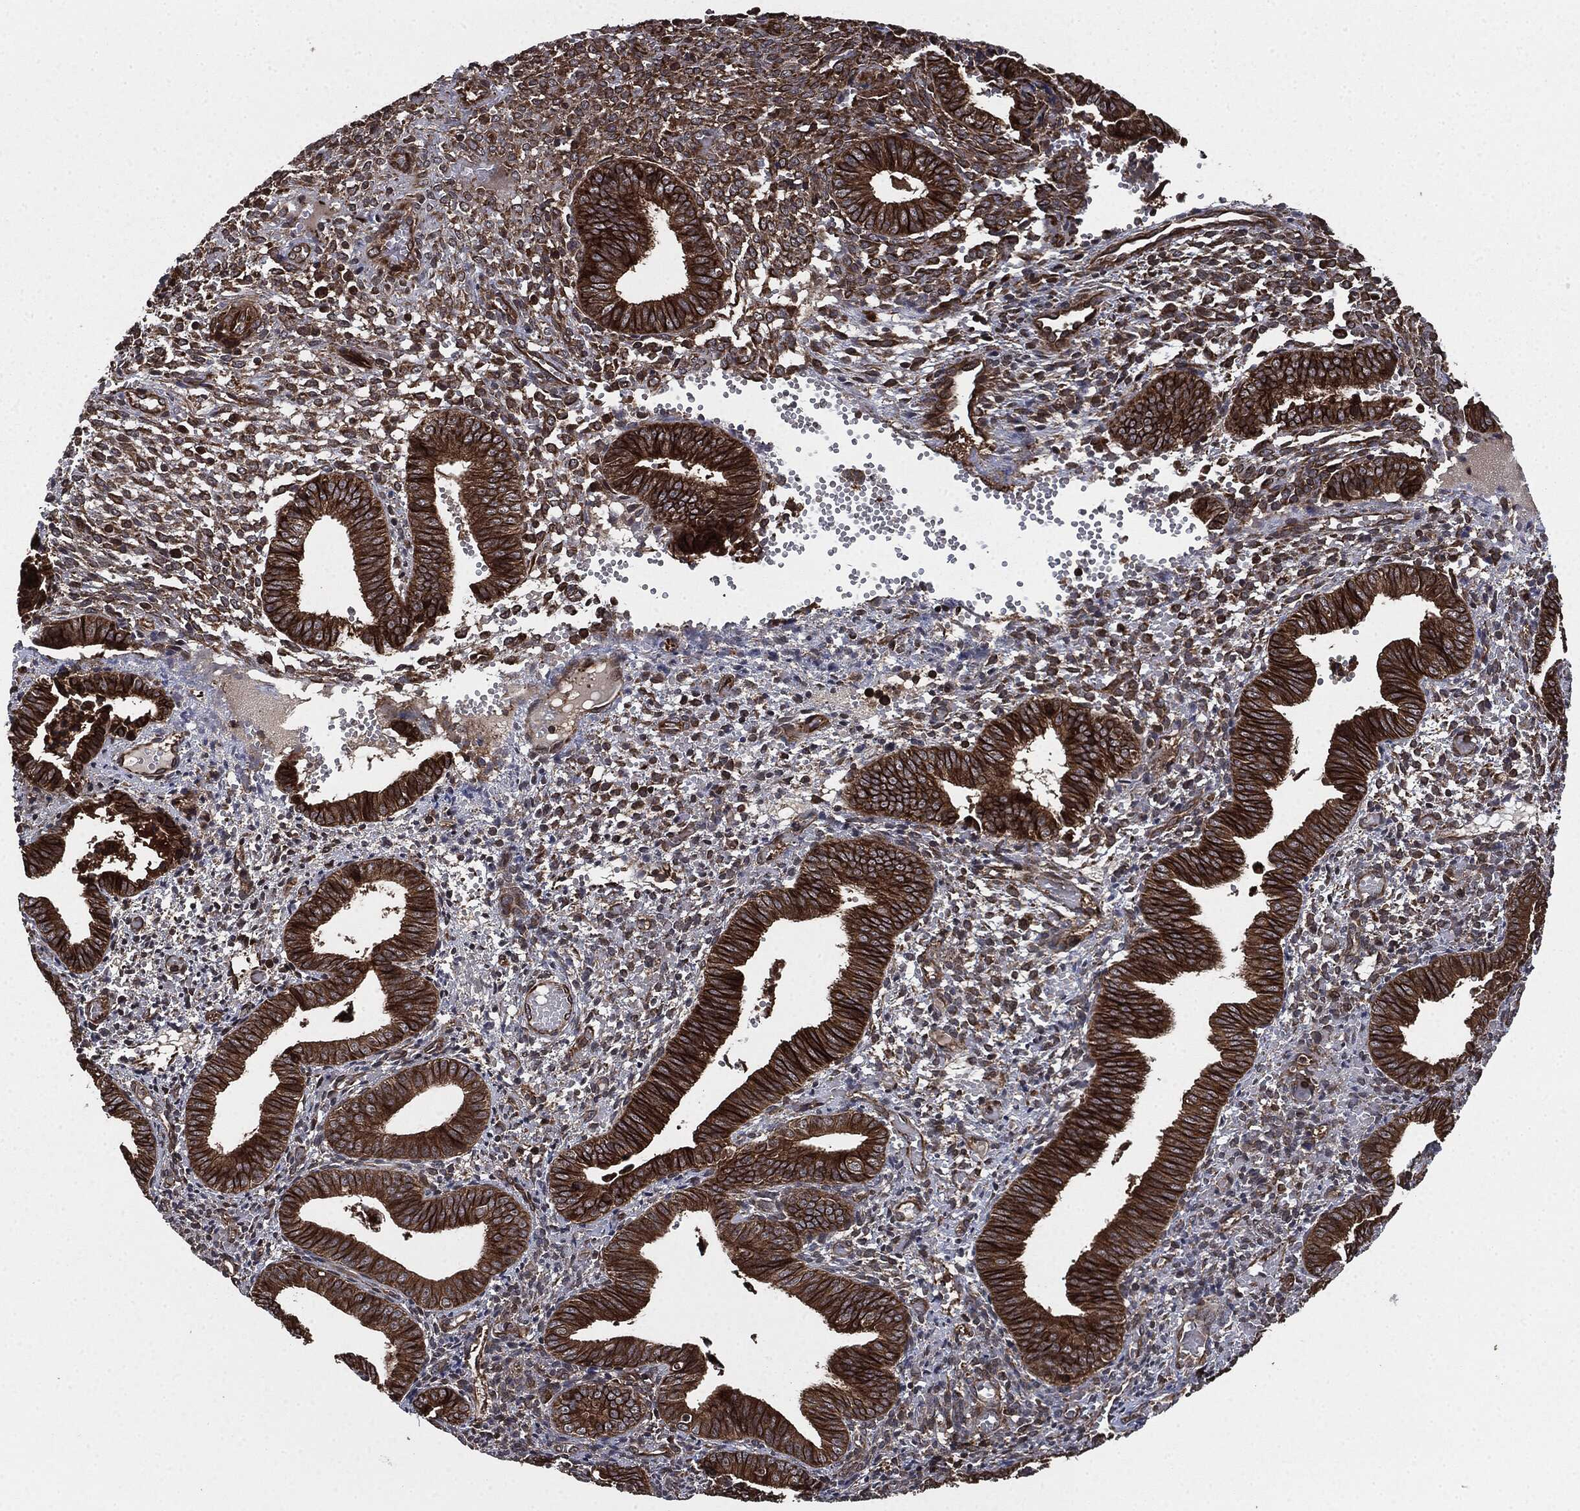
{"staining": {"intensity": "moderate", "quantity": "<25%", "location": "cytoplasmic/membranous"}, "tissue": "endometrium", "cell_type": "Cells in endometrial stroma", "image_type": "normal", "snomed": [{"axis": "morphology", "description": "Normal tissue, NOS"}, {"axis": "topography", "description": "Endometrium"}], "caption": "Immunohistochemistry histopathology image of normal endometrium stained for a protein (brown), which reveals low levels of moderate cytoplasmic/membranous expression in about <25% of cells in endometrial stroma.", "gene": "RAP1GDS1", "patient": {"sex": "female", "age": 42}}